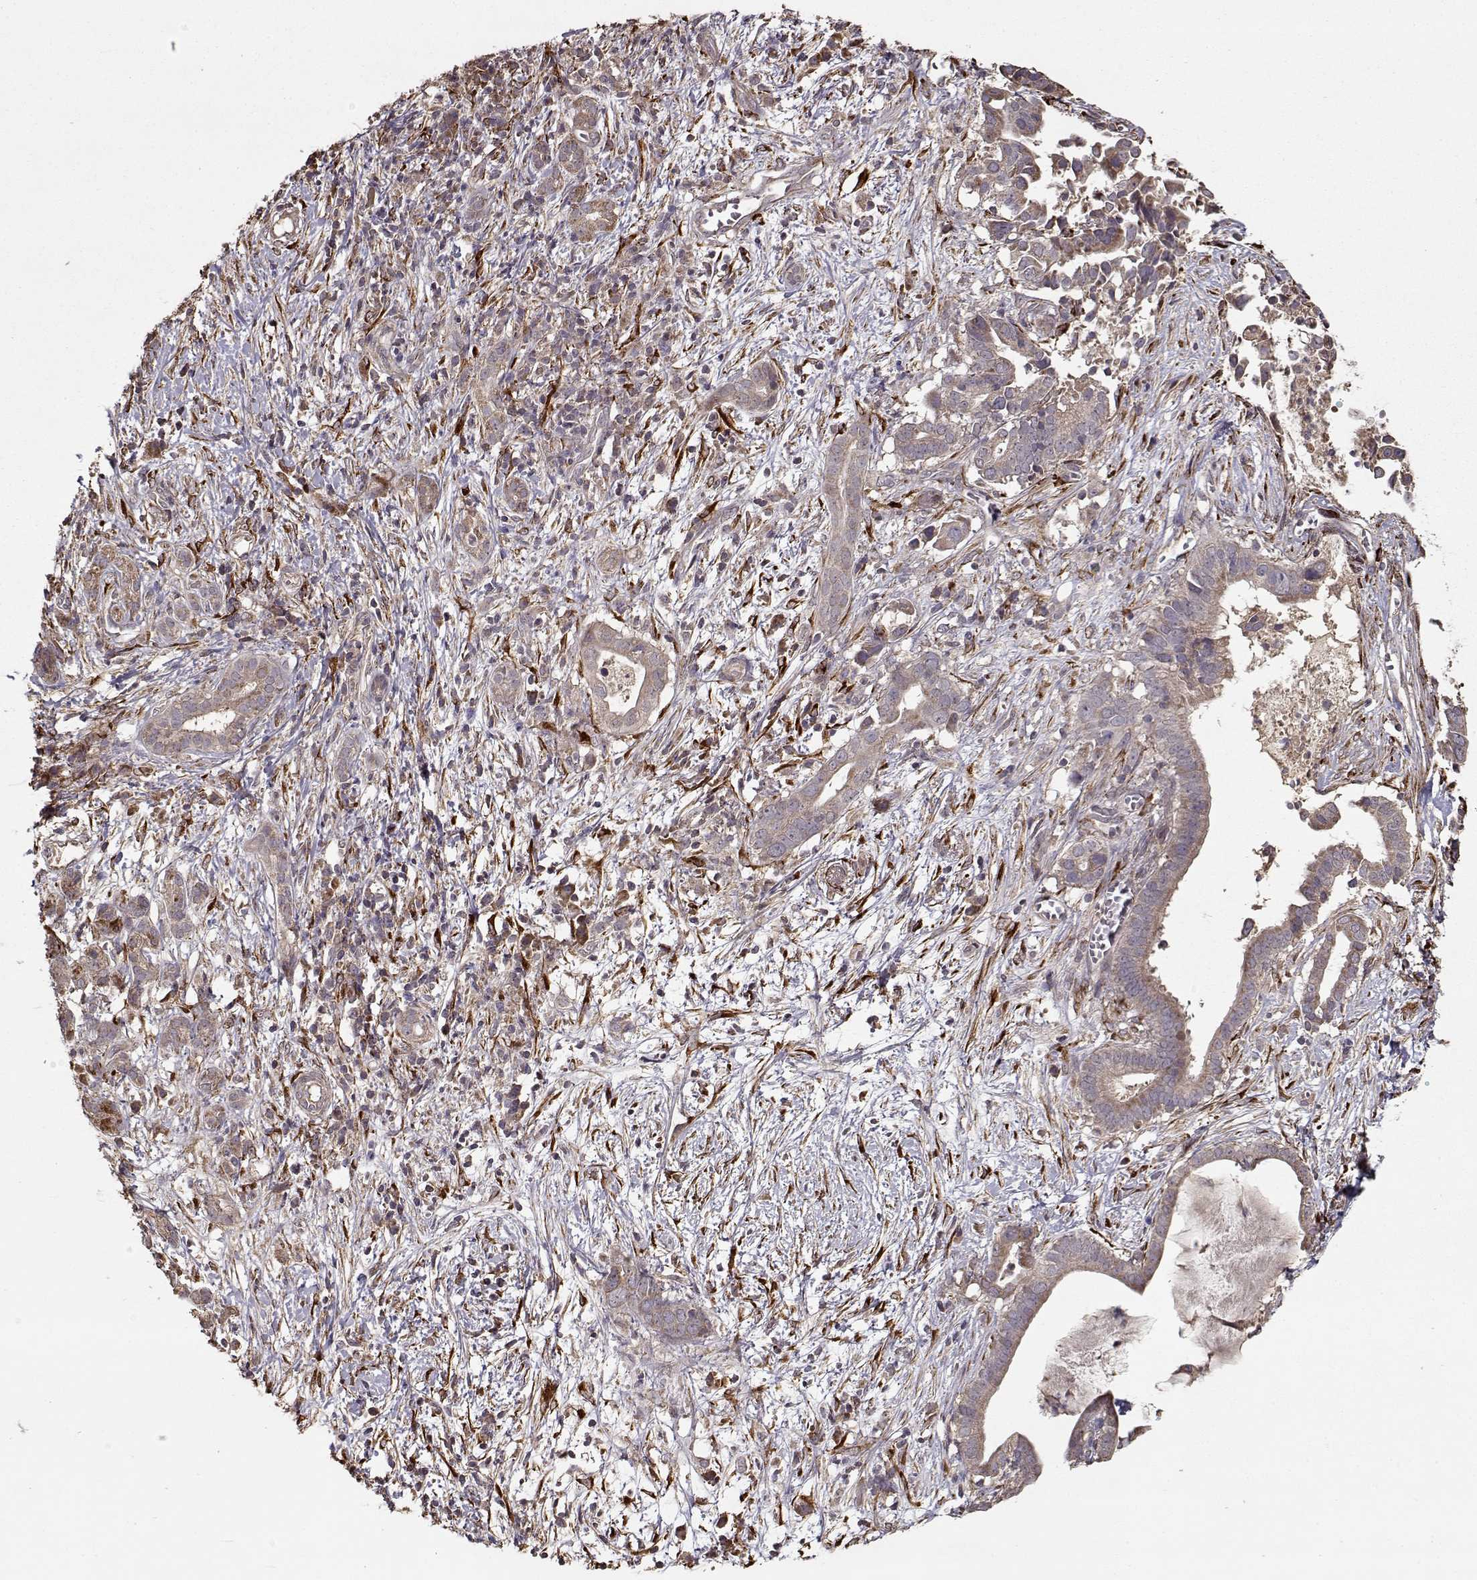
{"staining": {"intensity": "weak", "quantity": ">75%", "location": "cytoplasmic/membranous"}, "tissue": "pancreatic cancer", "cell_type": "Tumor cells", "image_type": "cancer", "snomed": [{"axis": "morphology", "description": "Adenocarcinoma, NOS"}, {"axis": "topography", "description": "Pancreas"}], "caption": "Adenocarcinoma (pancreatic) was stained to show a protein in brown. There is low levels of weak cytoplasmic/membranous expression in approximately >75% of tumor cells.", "gene": "IMMP1L", "patient": {"sex": "male", "age": 61}}